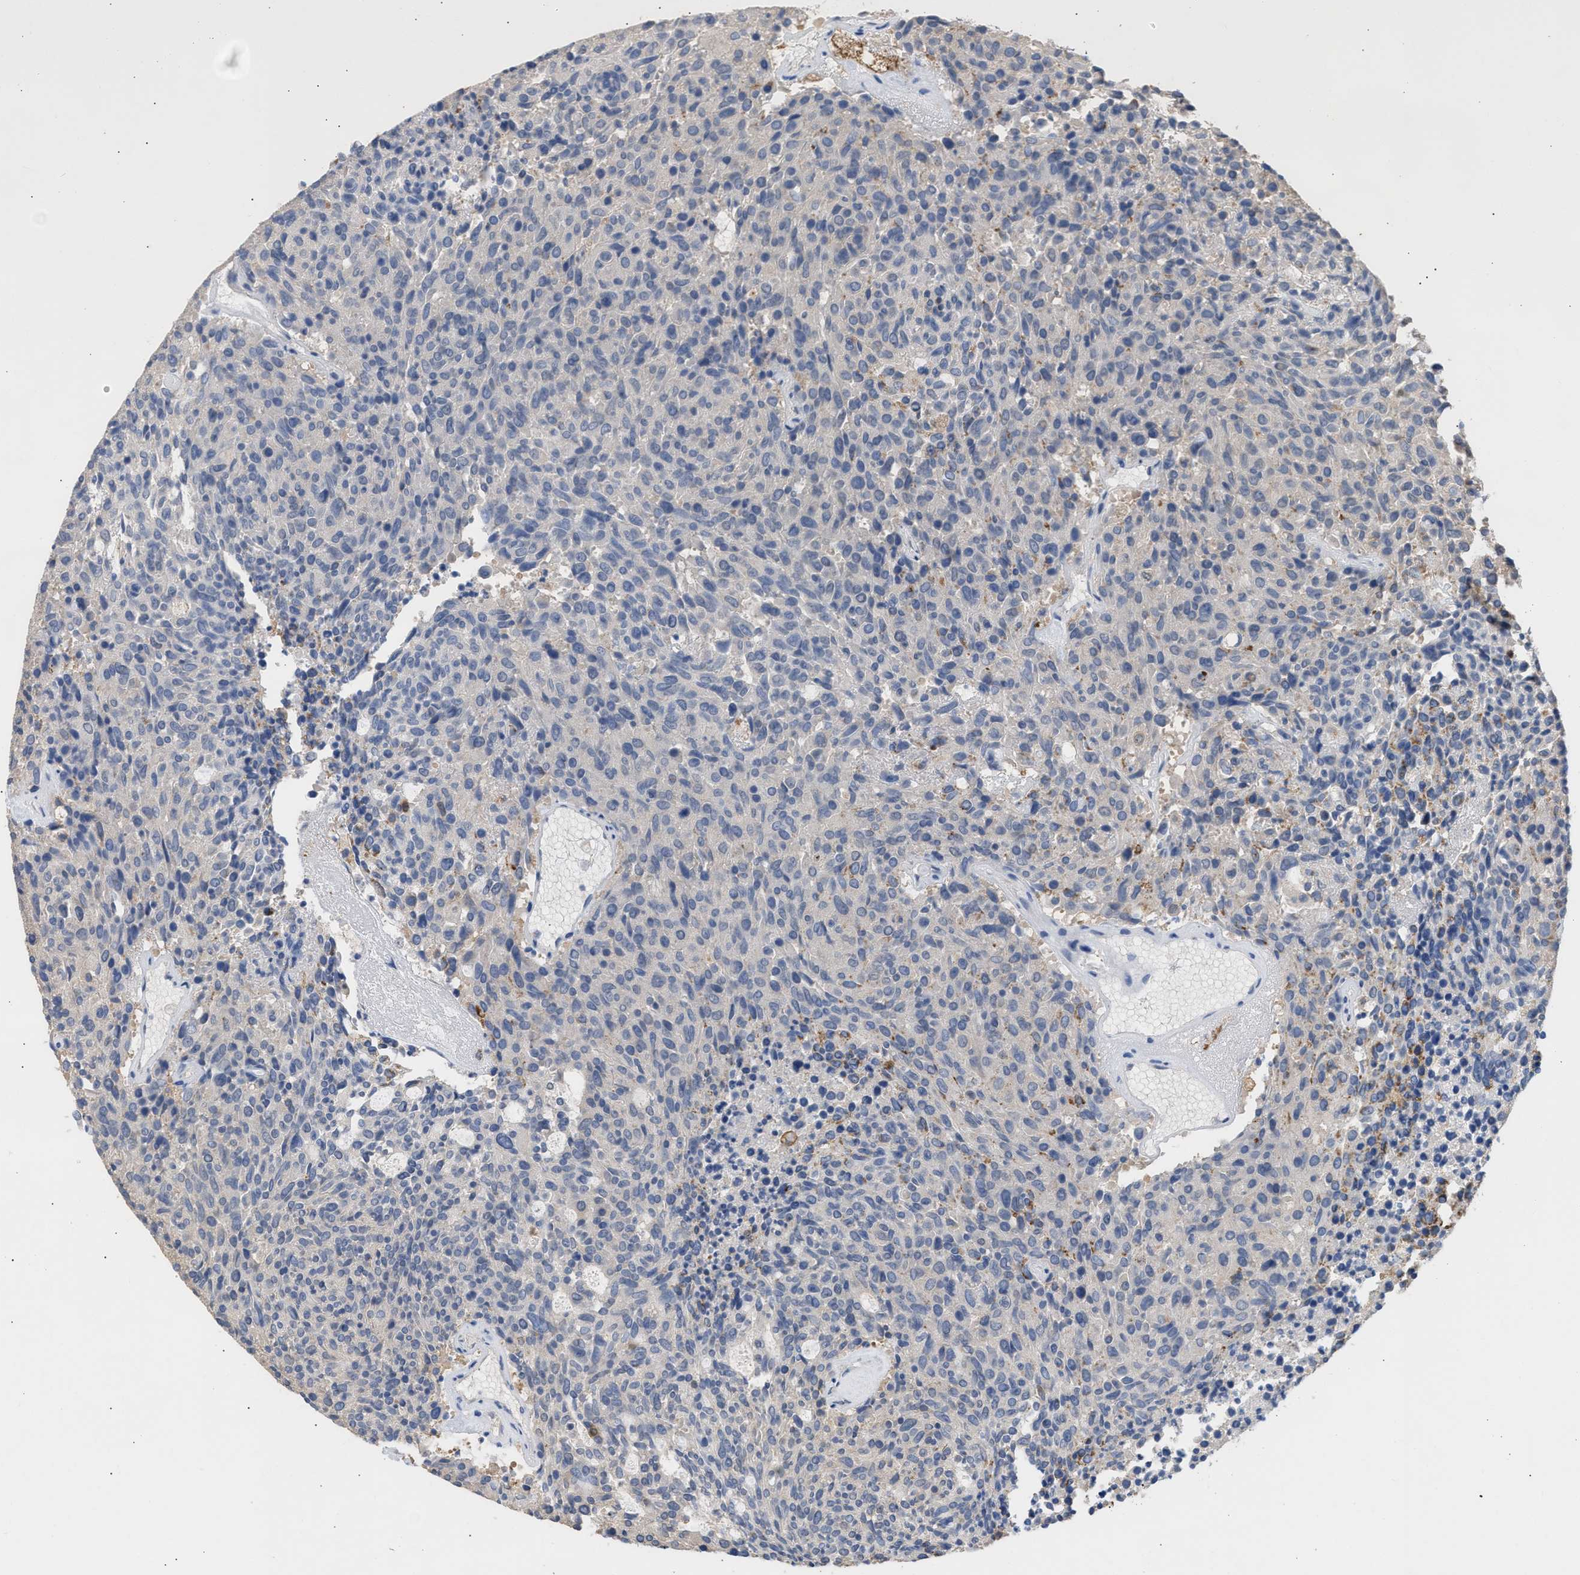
{"staining": {"intensity": "negative", "quantity": "none", "location": "none"}, "tissue": "carcinoid", "cell_type": "Tumor cells", "image_type": "cancer", "snomed": [{"axis": "morphology", "description": "Carcinoid, malignant, NOS"}, {"axis": "topography", "description": "Pancreas"}], "caption": "Histopathology image shows no protein expression in tumor cells of malignant carcinoid tissue.", "gene": "GCN1", "patient": {"sex": "female", "age": 54}}